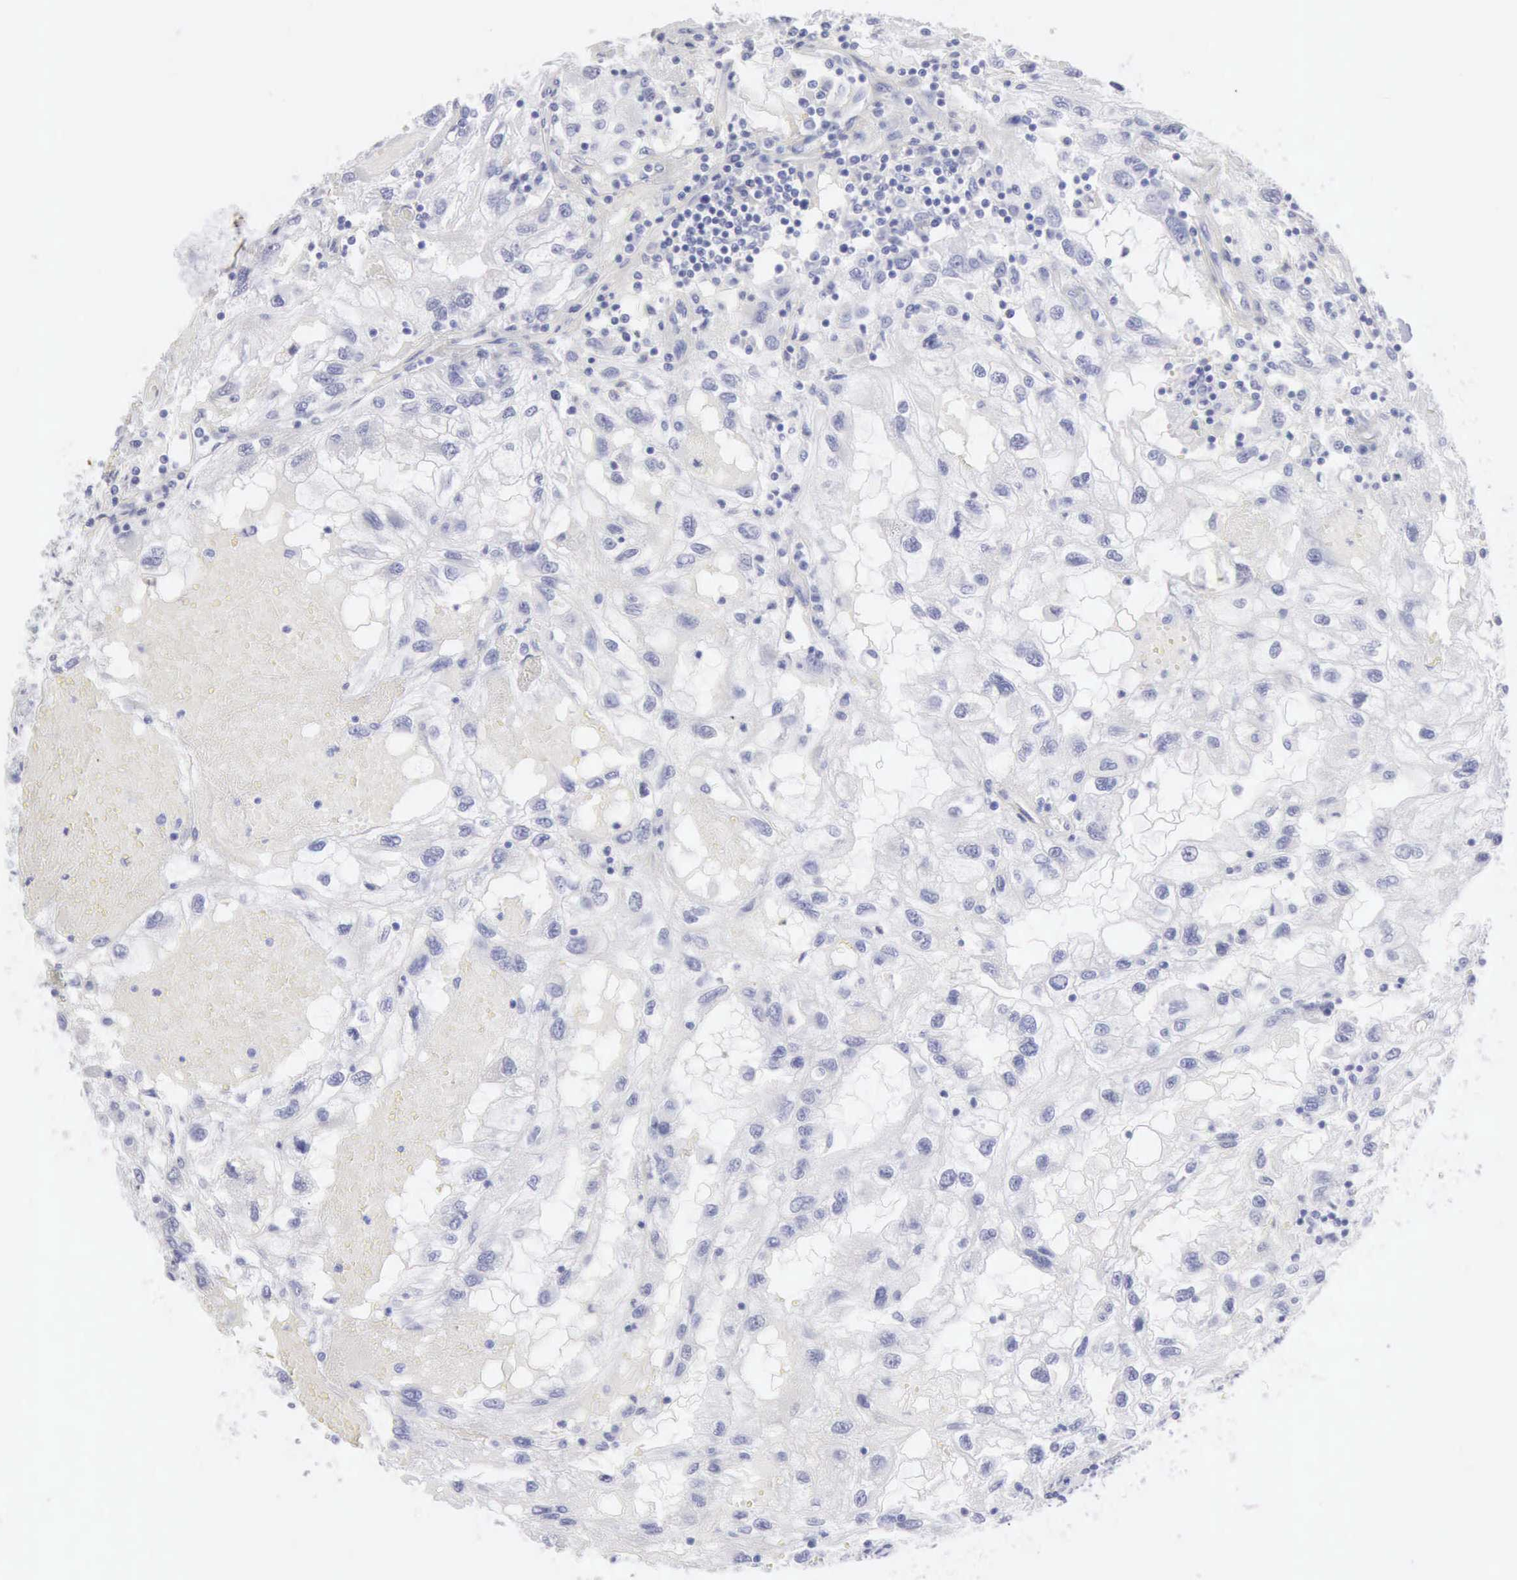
{"staining": {"intensity": "negative", "quantity": "none", "location": "none"}, "tissue": "renal cancer", "cell_type": "Tumor cells", "image_type": "cancer", "snomed": [{"axis": "morphology", "description": "Normal tissue, NOS"}, {"axis": "morphology", "description": "Adenocarcinoma, NOS"}, {"axis": "topography", "description": "Kidney"}], "caption": "A histopathology image of adenocarcinoma (renal) stained for a protein exhibits no brown staining in tumor cells.", "gene": "KRT5", "patient": {"sex": "male", "age": 71}}